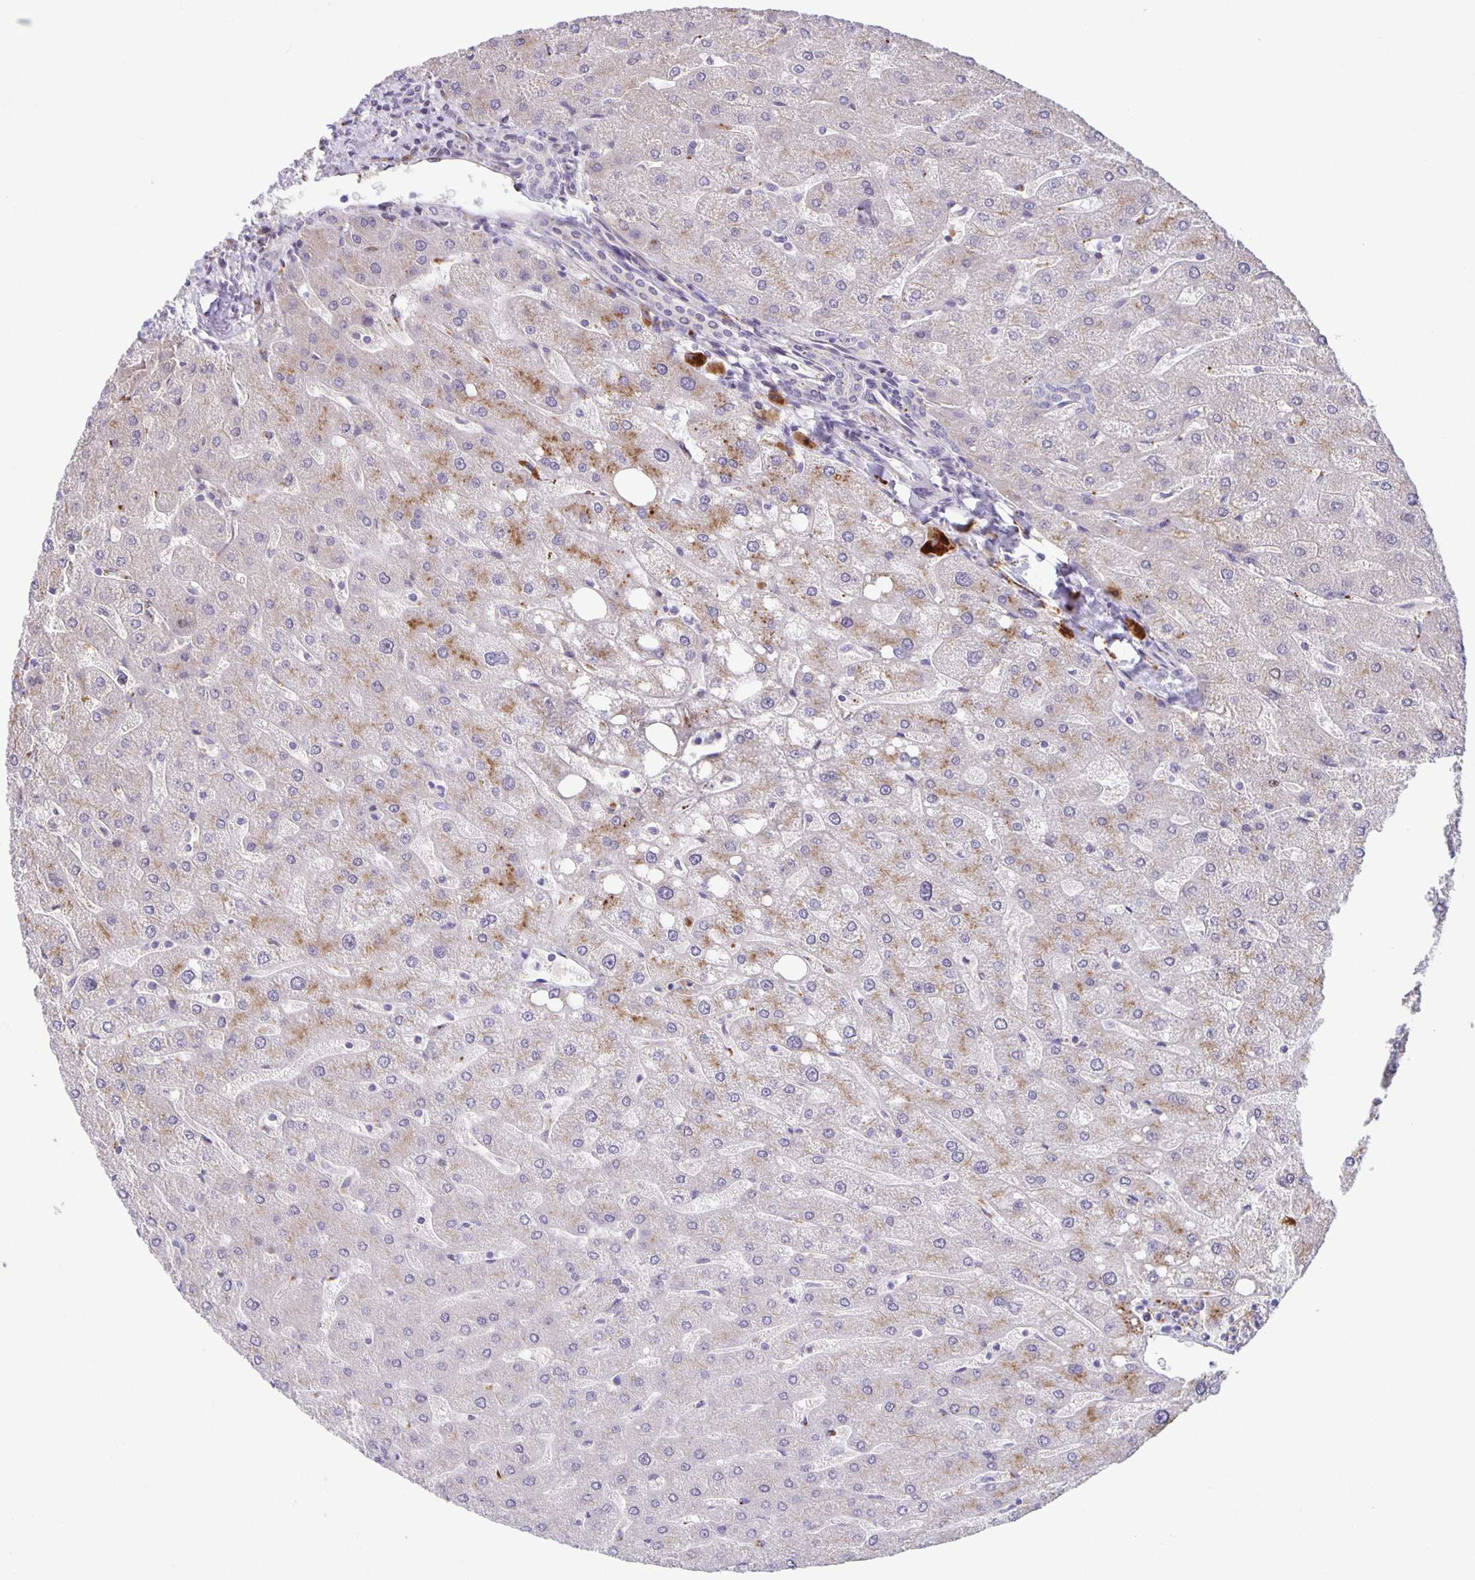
{"staining": {"intensity": "negative", "quantity": "none", "location": "none"}, "tissue": "liver", "cell_type": "Cholangiocytes", "image_type": "normal", "snomed": [{"axis": "morphology", "description": "Normal tissue, NOS"}, {"axis": "topography", "description": "Liver"}], "caption": "IHC of unremarkable human liver displays no positivity in cholangiocytes.", "gene": "MAPK12", "patient": {"sex": "male", "age": 67}}